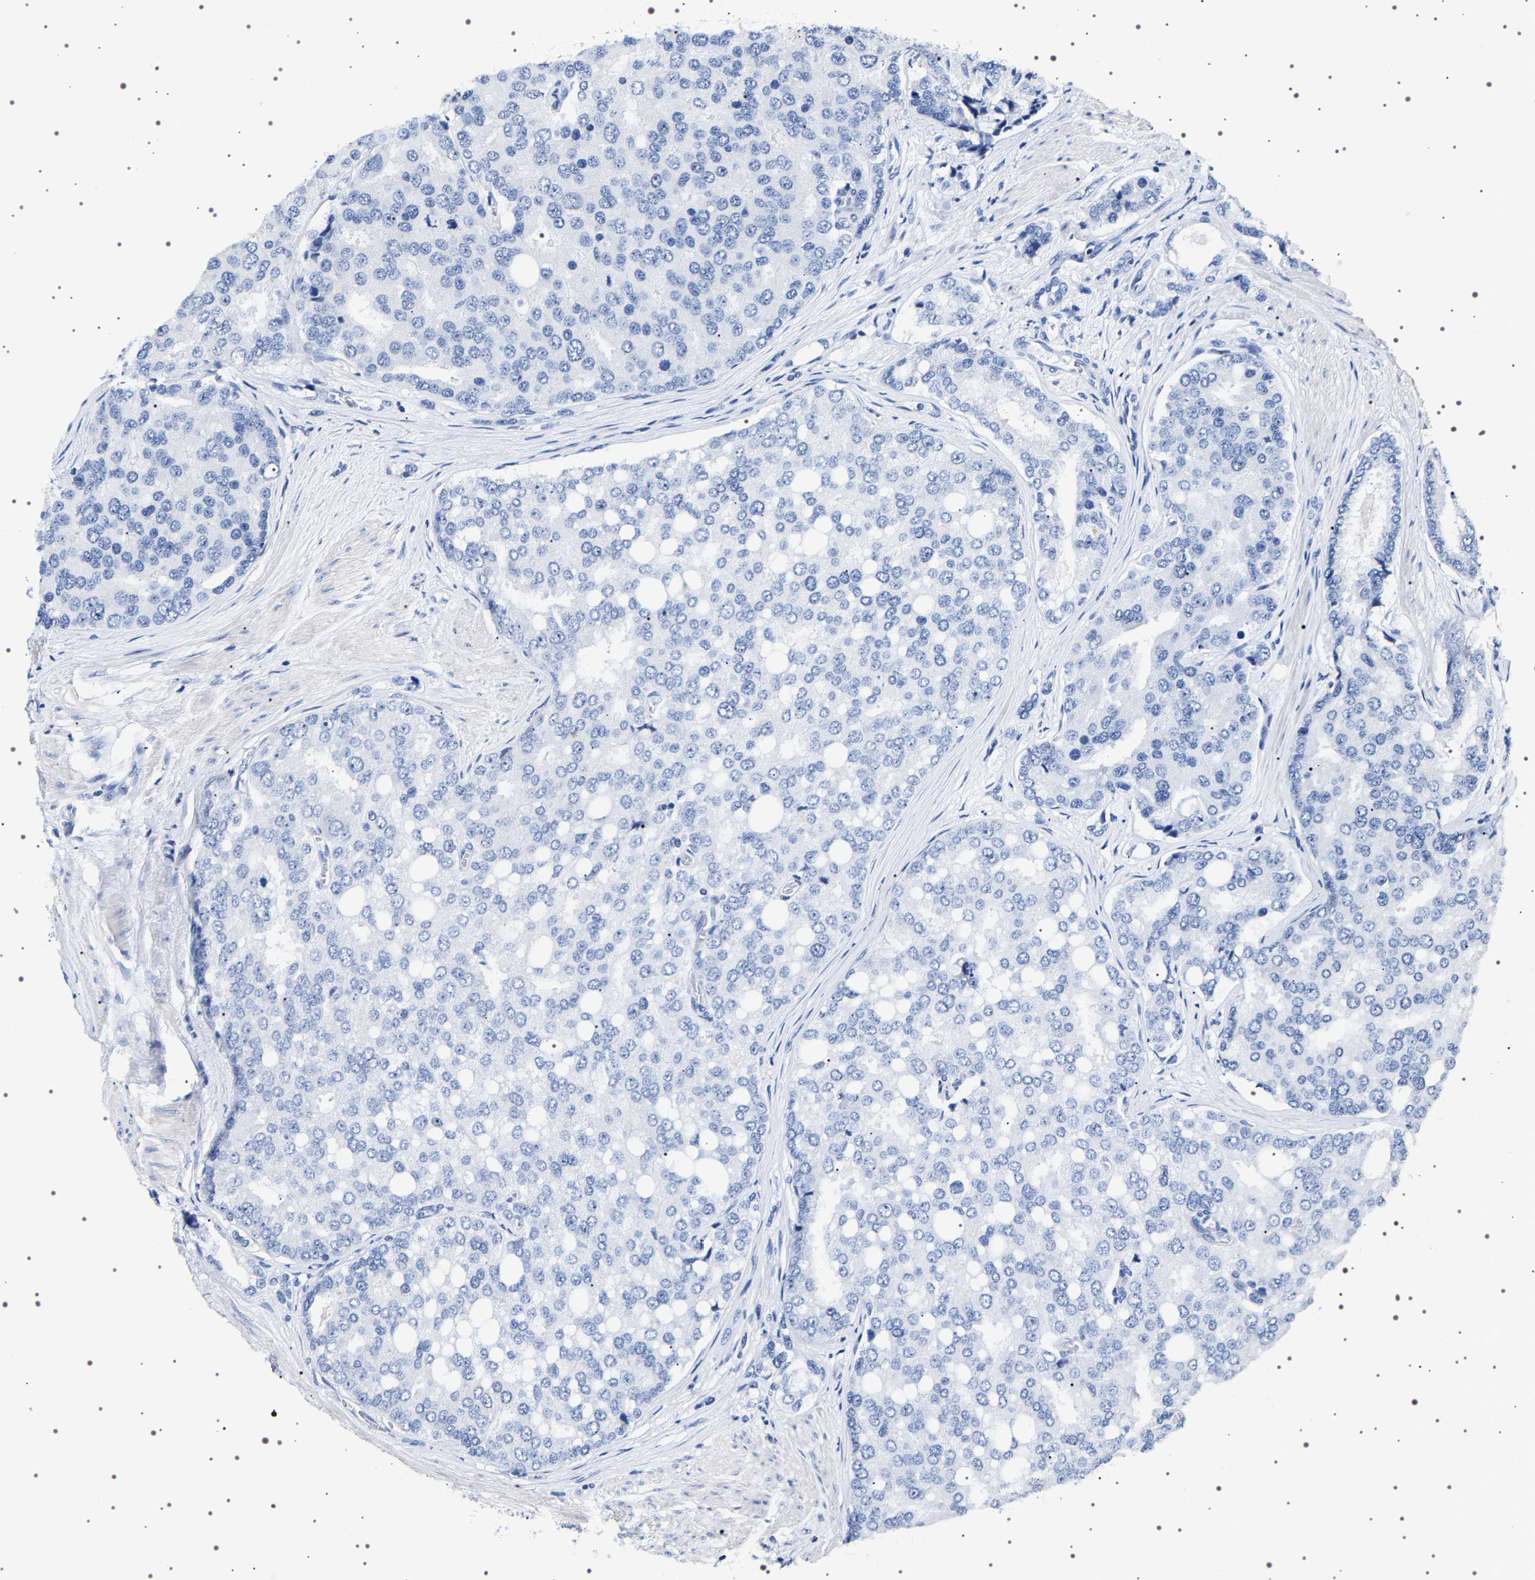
{"staining": {"intensity": "negative", "quantity": "none", "location": "none"}, "tissue": "prostate cancer", "cell_type": "Tumor cells", "image_type": "cancer", "snomed": [{"axis": "morphology", "description": "Adenocarcinoma, High grade"}, {"axis": "topography", "description": "Prostate"}], "caption": "Immunohistochemistry (IHC) image of human high-grade adenocarcinoma (prostate) stained for a protein (brown), which reveals no positivity in tumor cells.", "gene": "UBQLN3", "patient": {"sex": "male", "age": 50}}